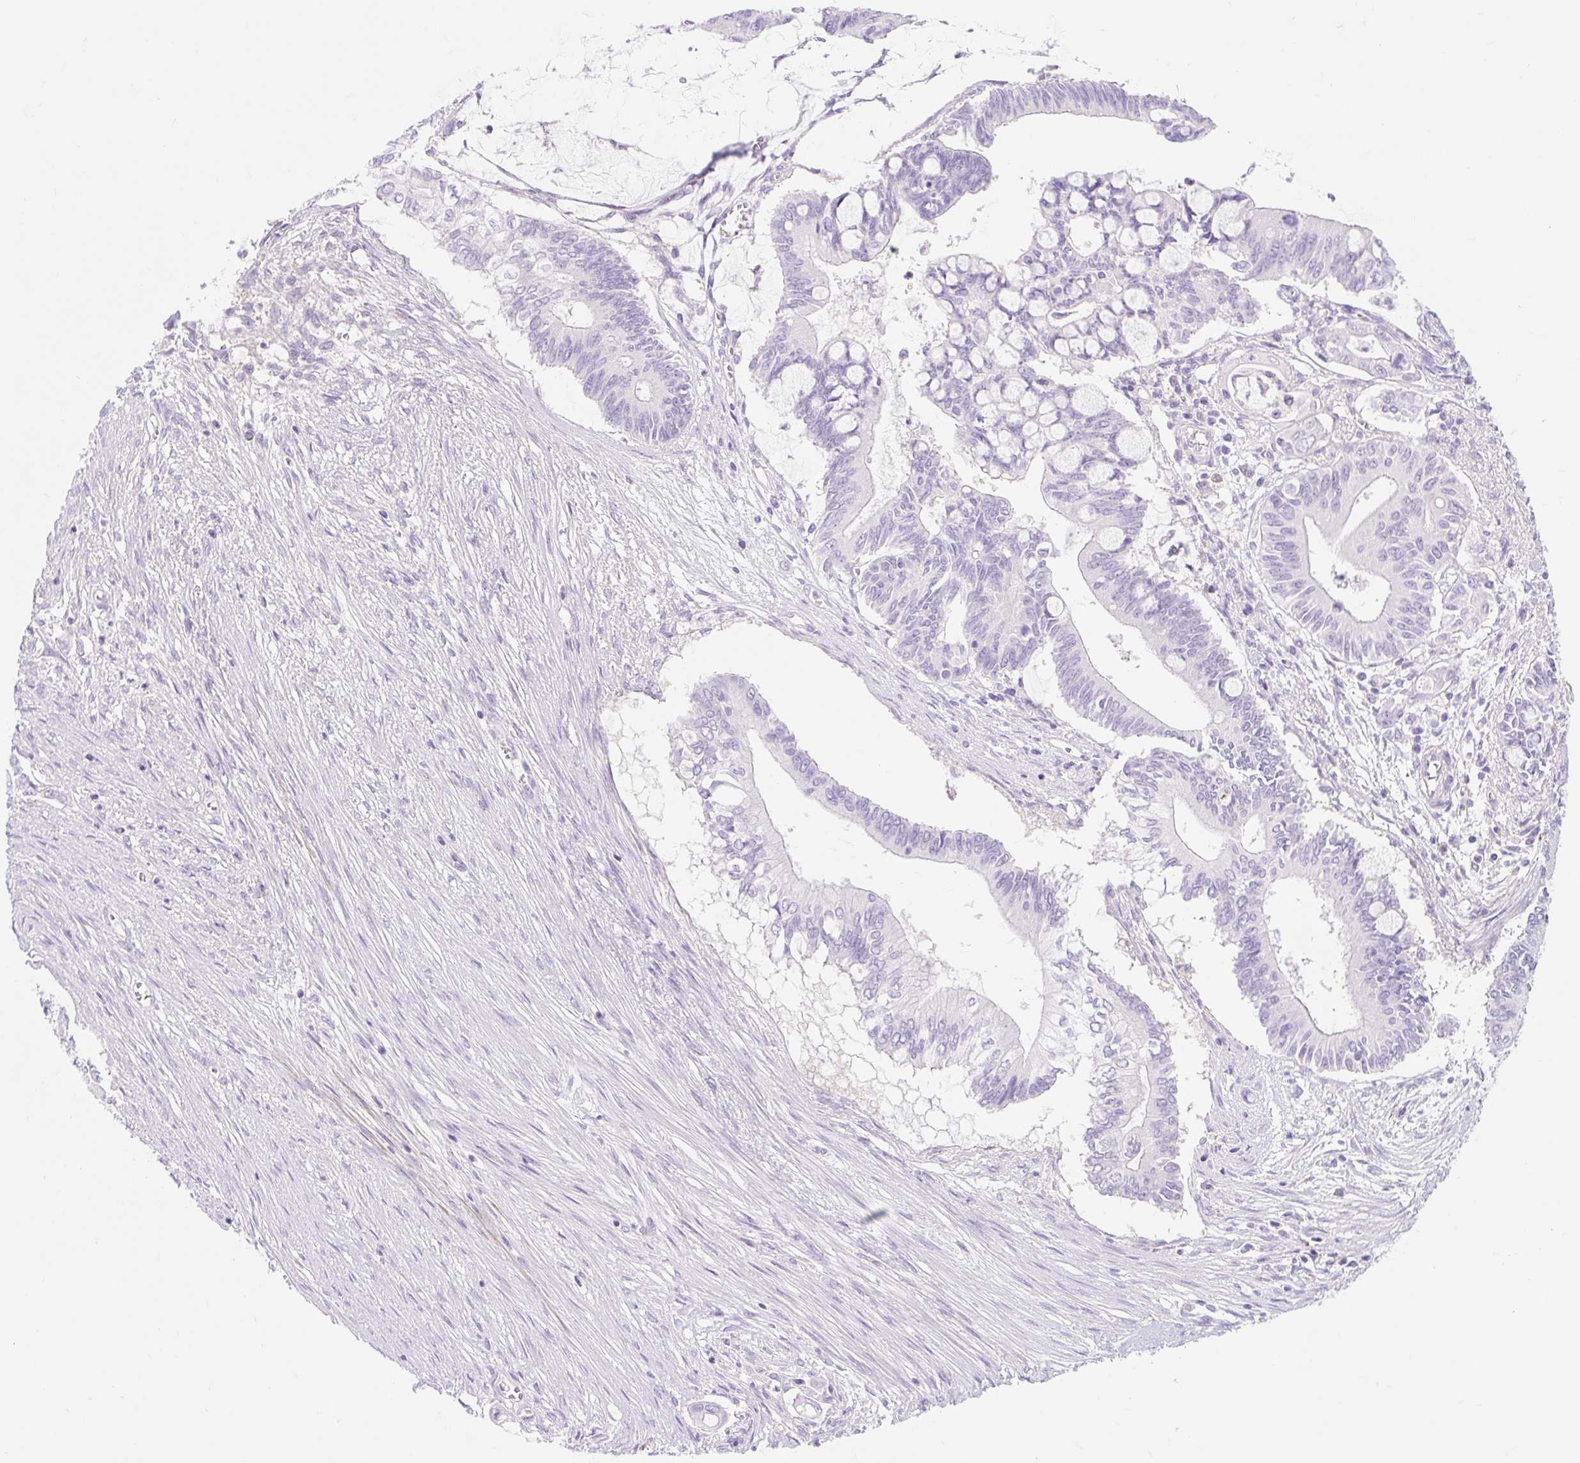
{"staining": {"intensity": "negative", "quantity": "none", "location": "none"}, "tissue": "pancreatic cancer", "cell_type": "Tumor cells", "image_type": "cancer", "snomed": [{"axis": "morphology", "description": "Adenocarcinoma, NOS"}, {"axis": "topography", "description": "Pancreas"}], "caption": "Immunohistochemical staining of pancreatic cancer shows no significant expression in tumor cells.", "gene": "SLC28A1", "patient": {"sex": "male", "age": 68}}